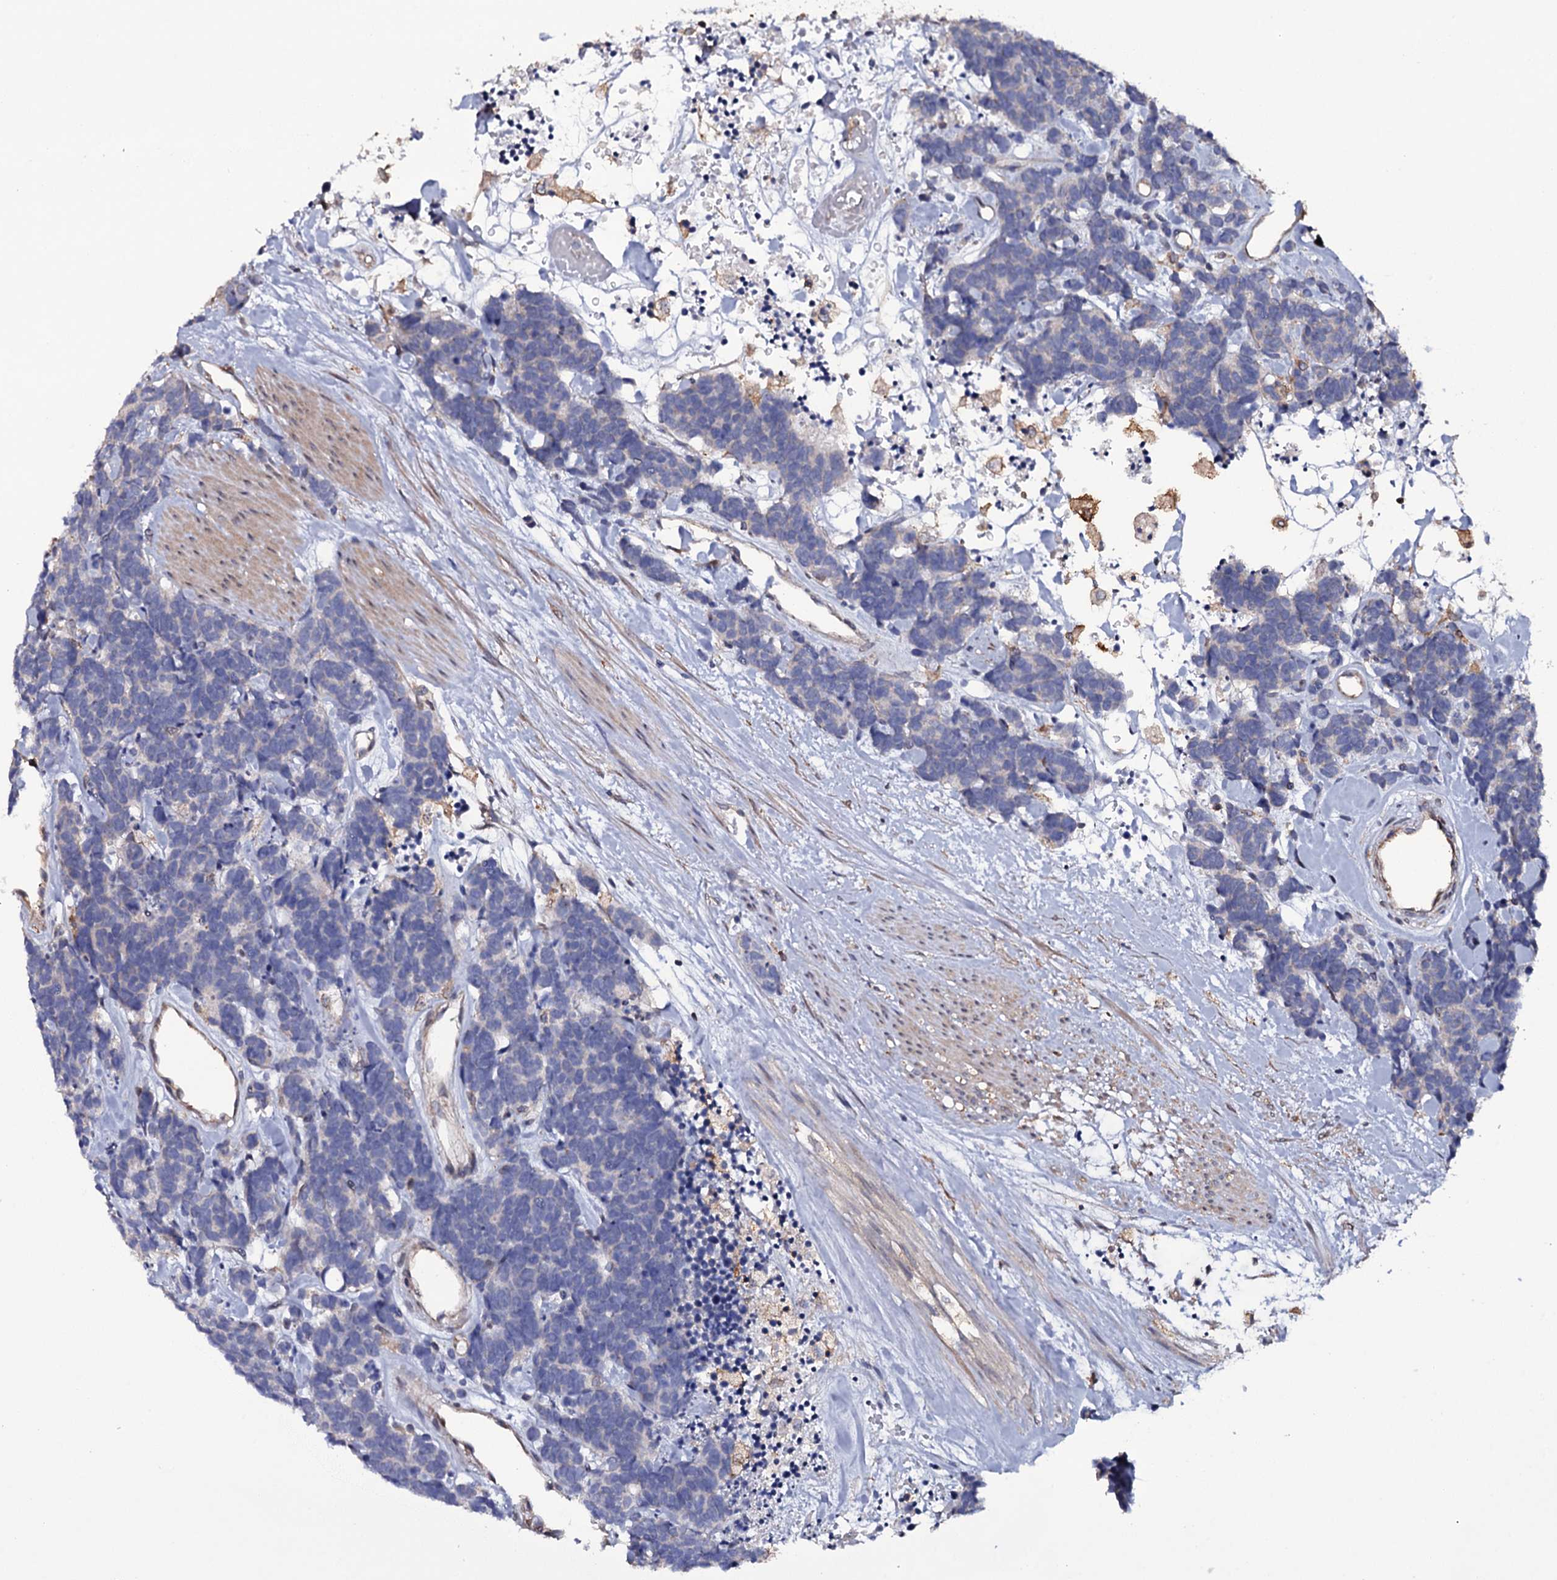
{"staining": {"intensity": "negative", "quantity": "none", "location": "none"}, "tissue": "carcinoid", "cell_type": "Tumor cells", "image_type": "cancer", "snomed": [{"axis": "morphology", "description": "Carcinoma, NOS"}, {"axis": "morphology", "description": "Carcinoid, malignant, NOS"}, {"axis": "topography", "description": "Urinary bladder"}], "caption": "DAB immunohistochemical staining of carcinoid reveals no significant staining in tumor cells.", "gene": "TTC23", "patient": {"sex": "male", "age": 57}}